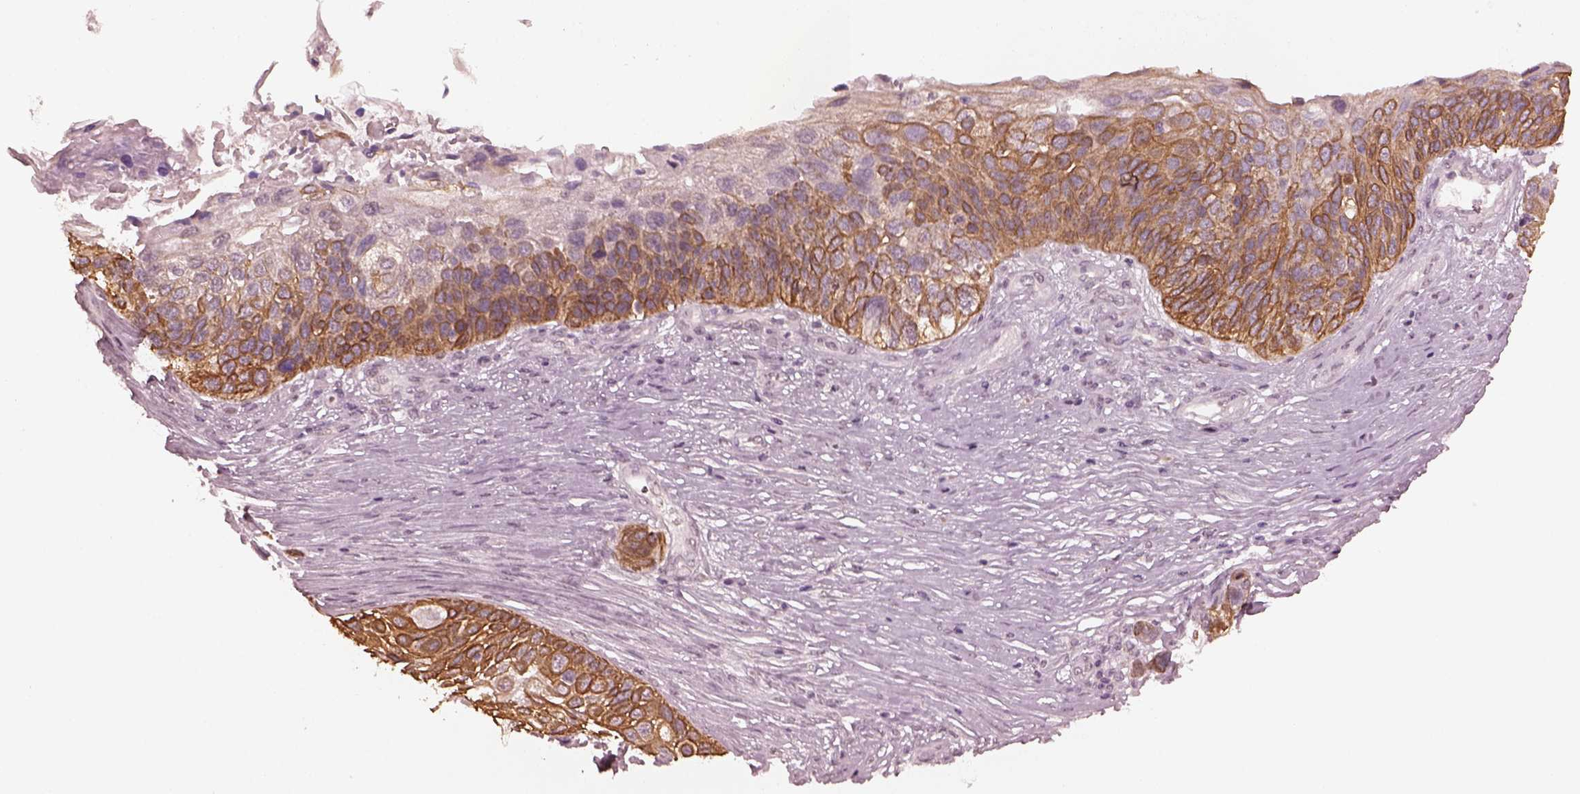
{"staining": {"intensity": "strong", "quantity": ">75%", "location": "cytoplasmic/membranous"}, "tissue": "lung cancer", "cell_type": "Tumor cells", "image_type": "cancer", "snomed": [{"axis": "morphology", "description": "Squamous cell carcinoma, NOS"}, {"axis": "topography", "description": "Lung"}], "caption": "Strong cytoplasmic/membranous positivity for a protein is seen in approximately >75% of tumor cells of lung cancer (squamous cell carcinoma) using immunohistochemistry.", "gene": "KRT79", "patient": {"sex": "male", "age": 69}}